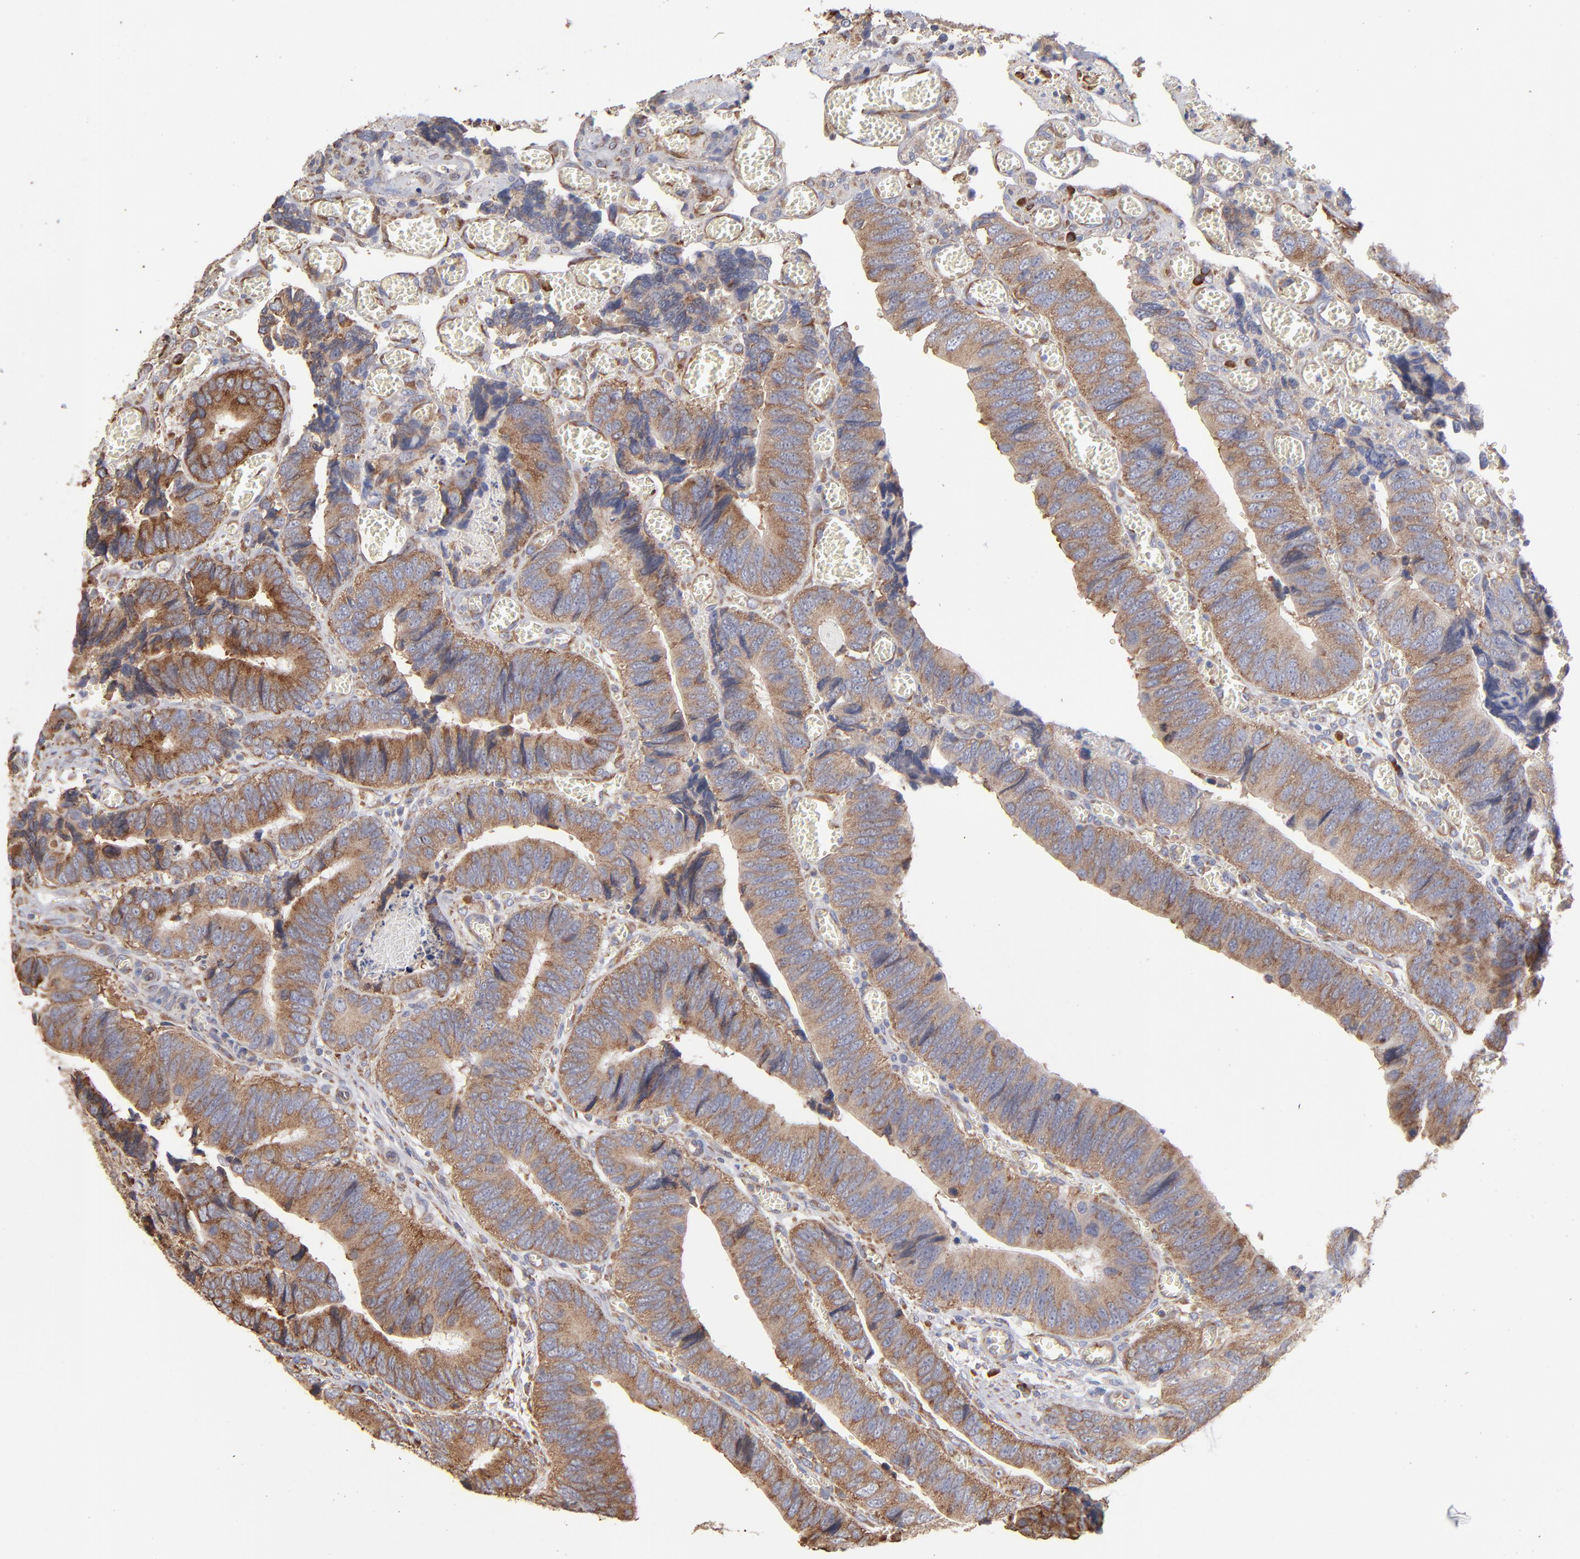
{"staining": {"intensity": "moderate", "quantity": ">75%", "location": "cytoplasmic/membranous"}, "tissue": "colorectal cancer", "cell_type": "Tumor cells", "image_type": "cancer", "snomed": [{"axis": "morphology", "description": "Adenocarcinoma, NOS"}, {"axis": "topography", "description": "Colon"}], "caption": "Human colorectal cancer stained for a protein (brown) demonstrates moderate cytoplasmic/membranous positive staining in approximately >75% of tumor cells.", "gene": "RPL3", "patient": {"sex": "male", "age": 72}}